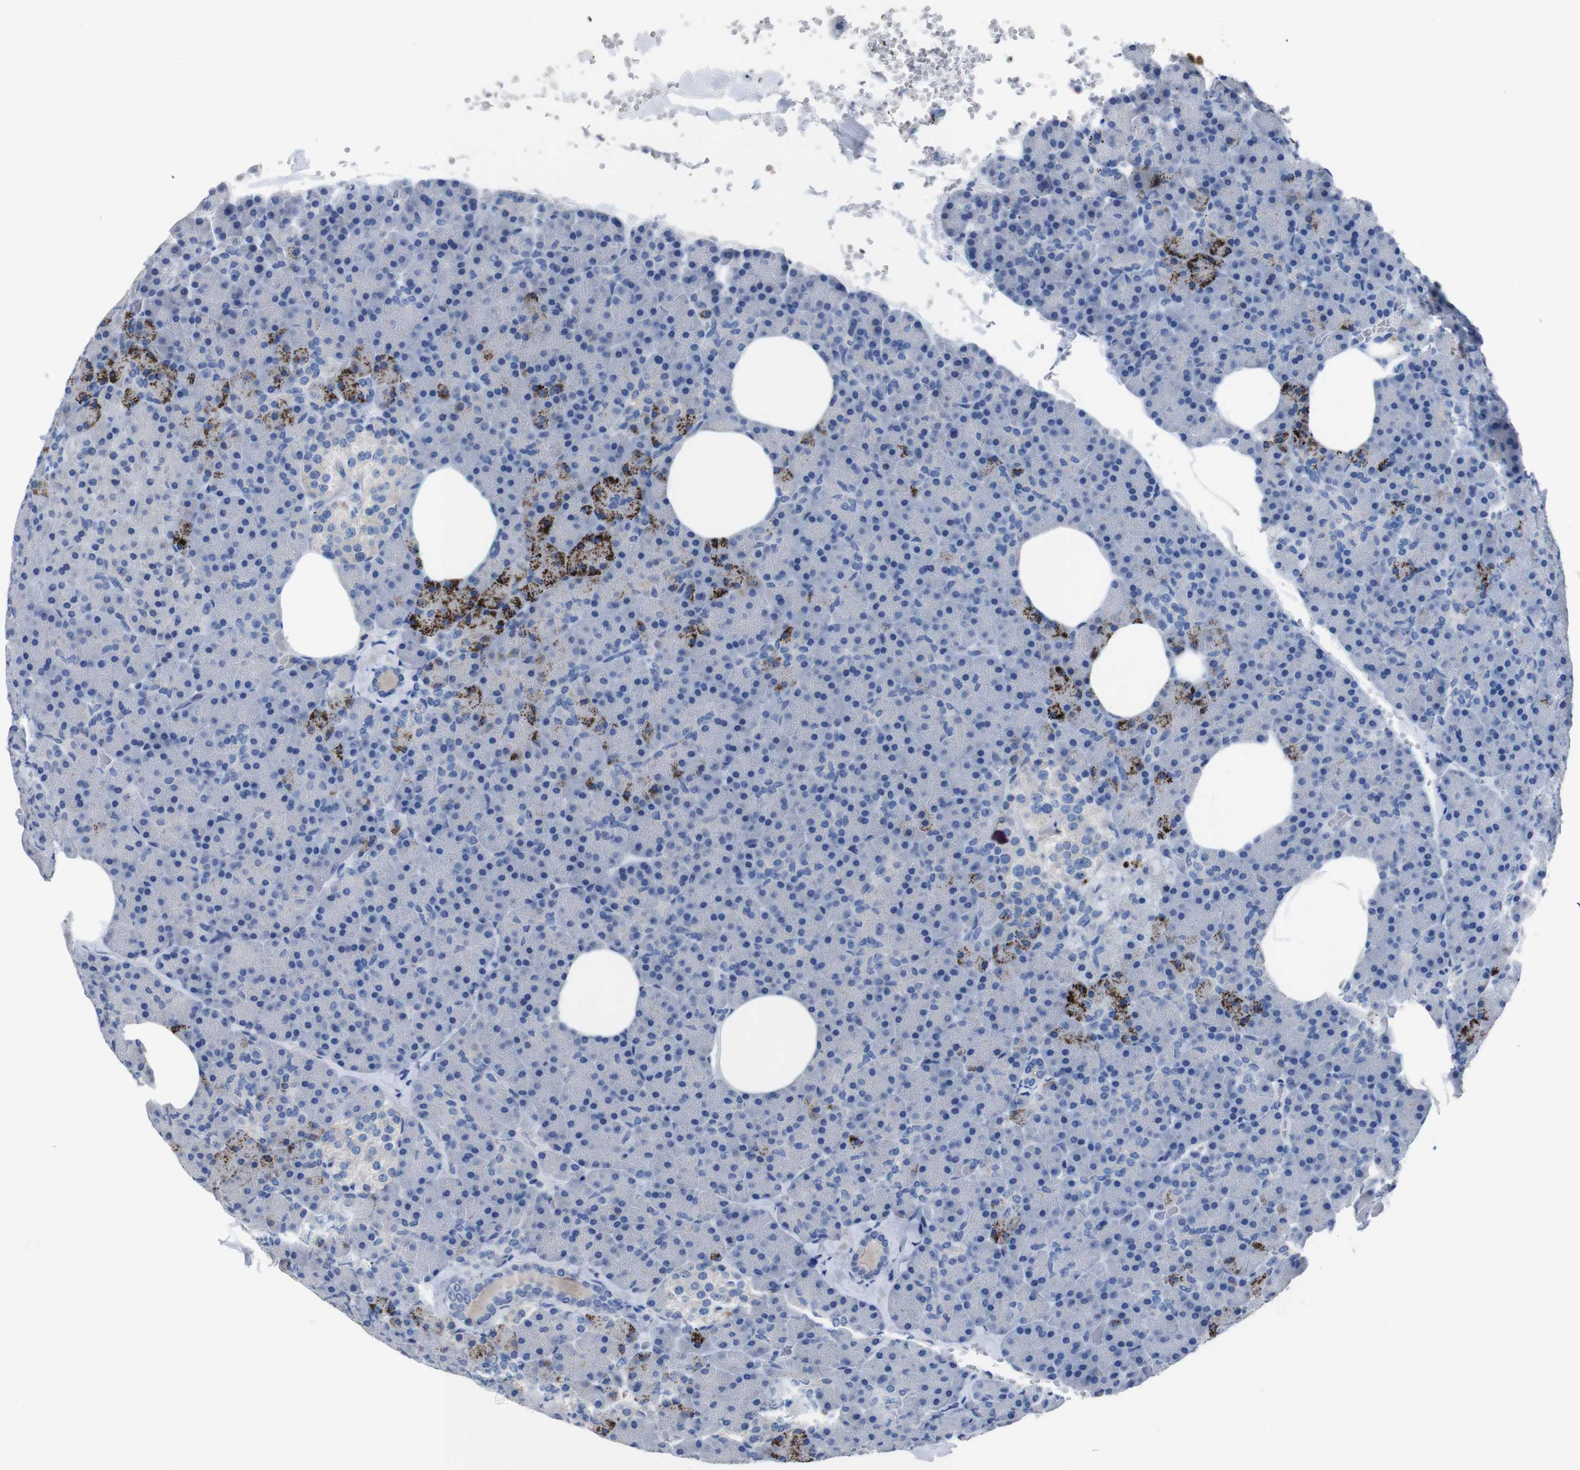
{"staining": {"intensity": "strong", "quantity": "<25%", "location": "cytoplasmic/membranous"}, "tissue": "pancreas", "cell_type": "Exocrine glandular cells", "image_type": "normal", "snomed": [{"axis": "morphology", "description": "Normal tissue, NOS"}, {"axis": "topography", "description": "Pancreas"}], "caption": "This image shows normal pancreas stained with IHC to label a protein in brown. The cytoplasmic/membranous of exocrine glandular cells show strong positivity for the protein. Nuclei are counter-stained blue.", "gene": "GJB2", "patient": {"sex": "female", "age": 35}}